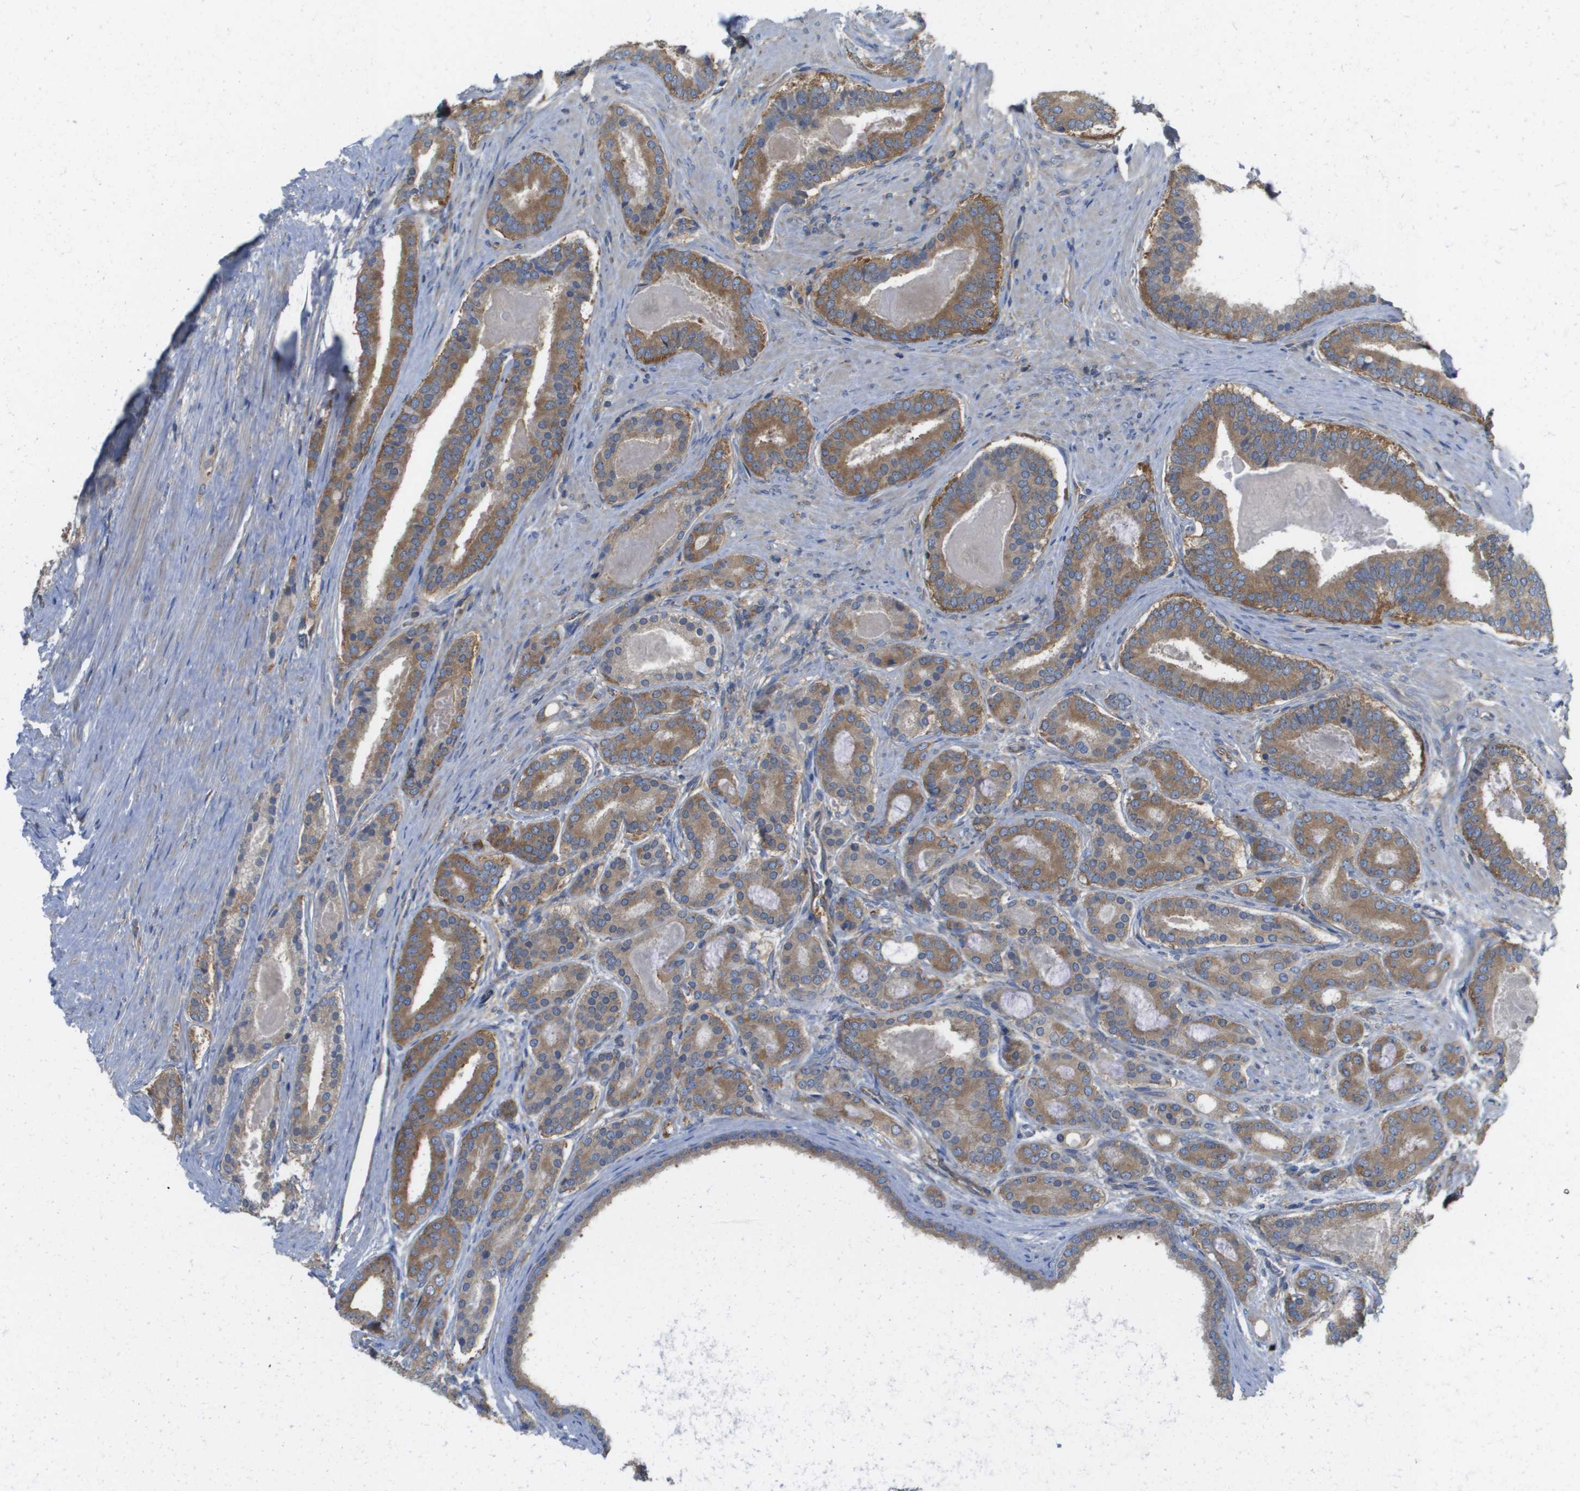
{"staining": {"intensity": "moderate", "quantity": ">75%", "location": "cytoplasmic/membranous"}, "tissue": "prostate cancer", "cell_type": "Tumor cells", "image_type": "cancer", "snomed": [{"axis": "morphology", "description": "Adenocarcinoma, High grade"}, {"axis": "topography", "description": "Prostate"}], "caption": "High-power microscopy captured an immunohistochemistry image of adenocarcinoma (high-grade) (prostate), revealing moderate cytoplasmic/membranous expression in approximately >75% of tumor cells.", "gene": "EIF4G2", "patient": {"sex": "male", "age": 60}}